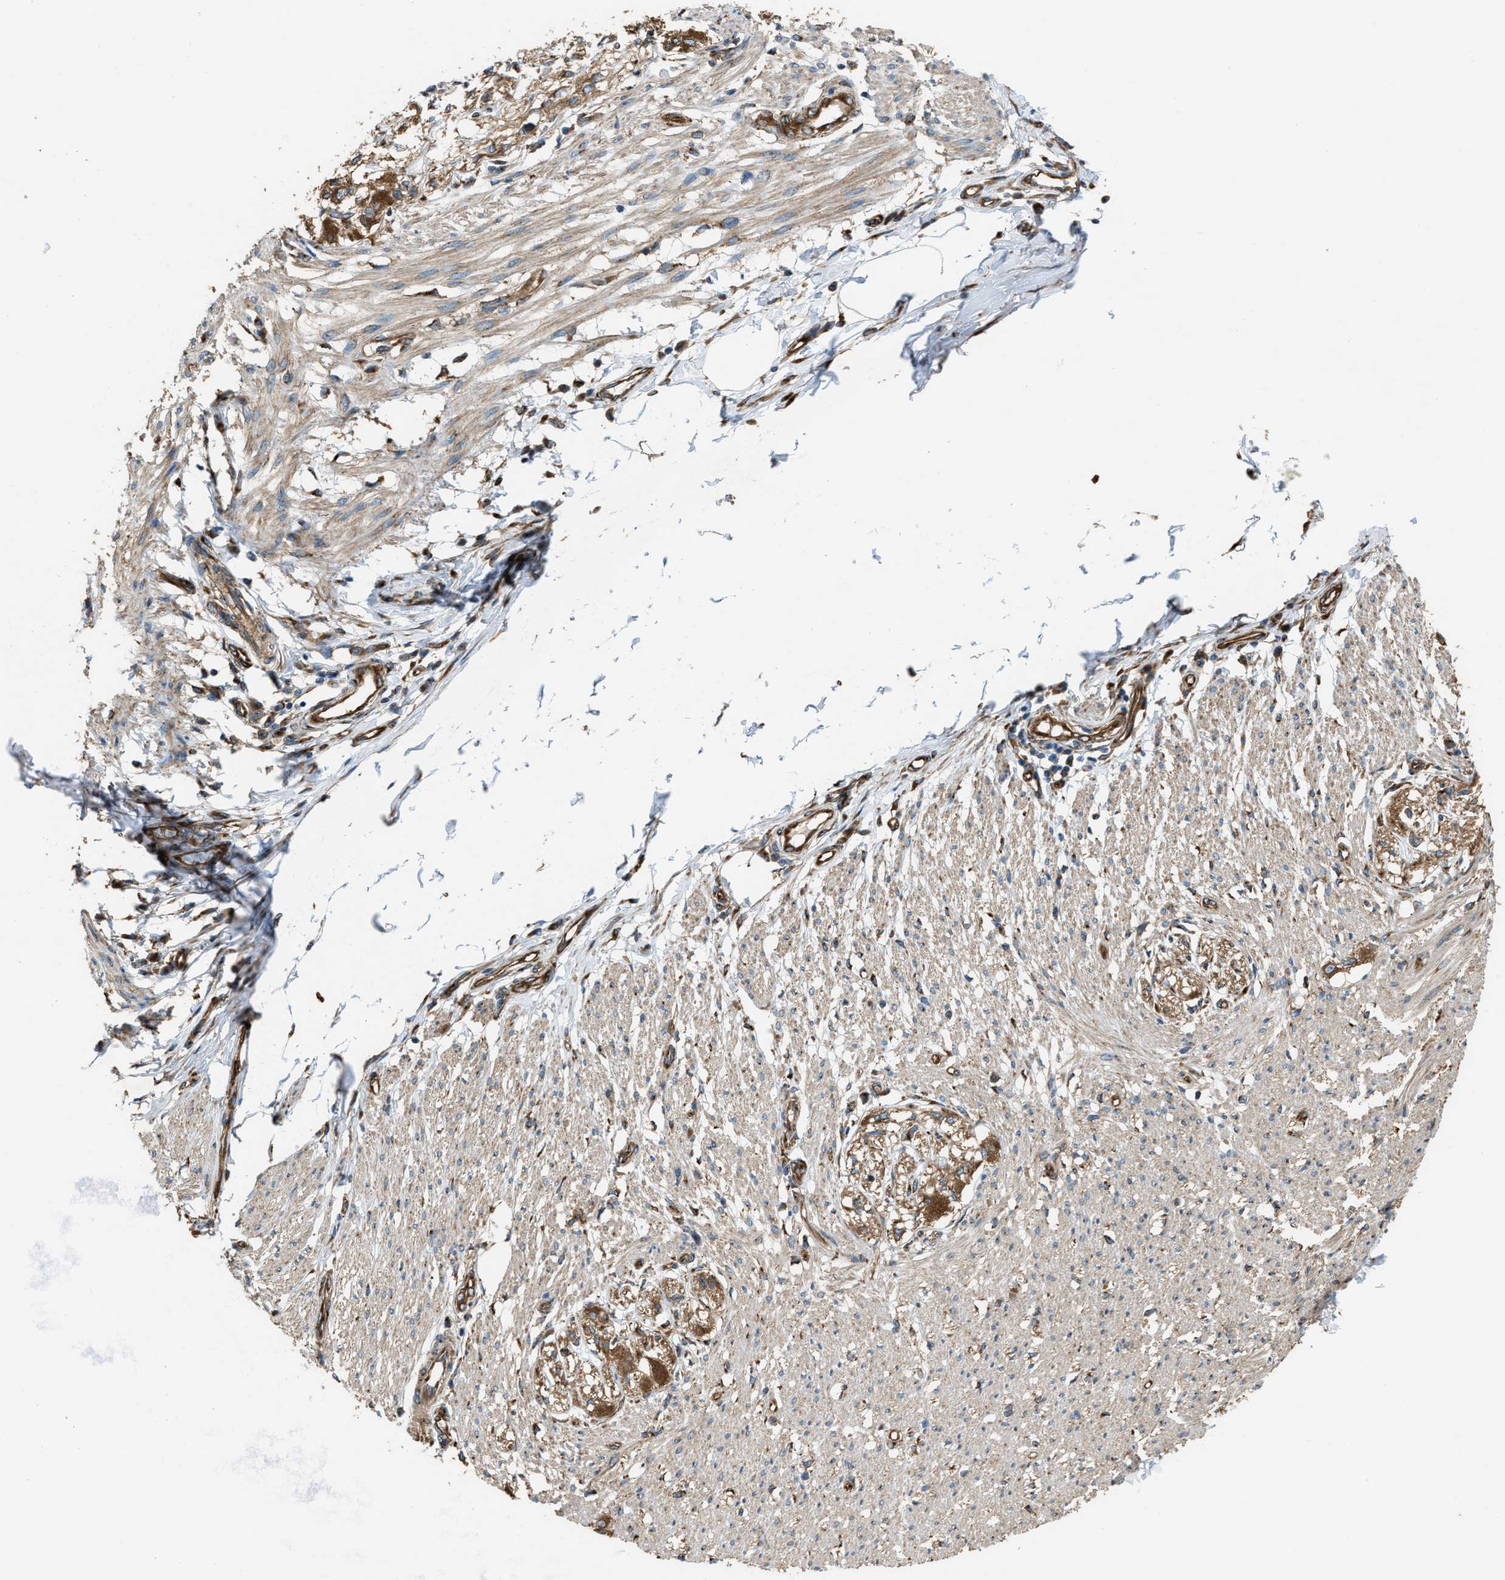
{"staining": {"intensity": "weak", "quantity": ">75%", "location": "cytoplasmic/membranous"}, "tissue": "smooth muscle", "cell_type": "Smooth muscle cells", "image_type": "normal", "snomed": [{"axis": "morphology", "description": "Normal tissue, NOS"}, {"axis": "morphology", "description": "Adenocarcinoma, NOS"}, {"axis": "topography", "description": "Colon"}, {"axis": "topography", "description": "Peripheral nerve tissue"}], "caption": "Immunohistochemistry of normal smooth muscle reveals low levels of weak cytoplasmic/membranous staining in approximately >75% of smooth muscle cells. (brown staining indicates protein expression, while blue staining denotes nuclei).", "gene": "TRPC1", "patient": {"sex": "male", "age": 14}}